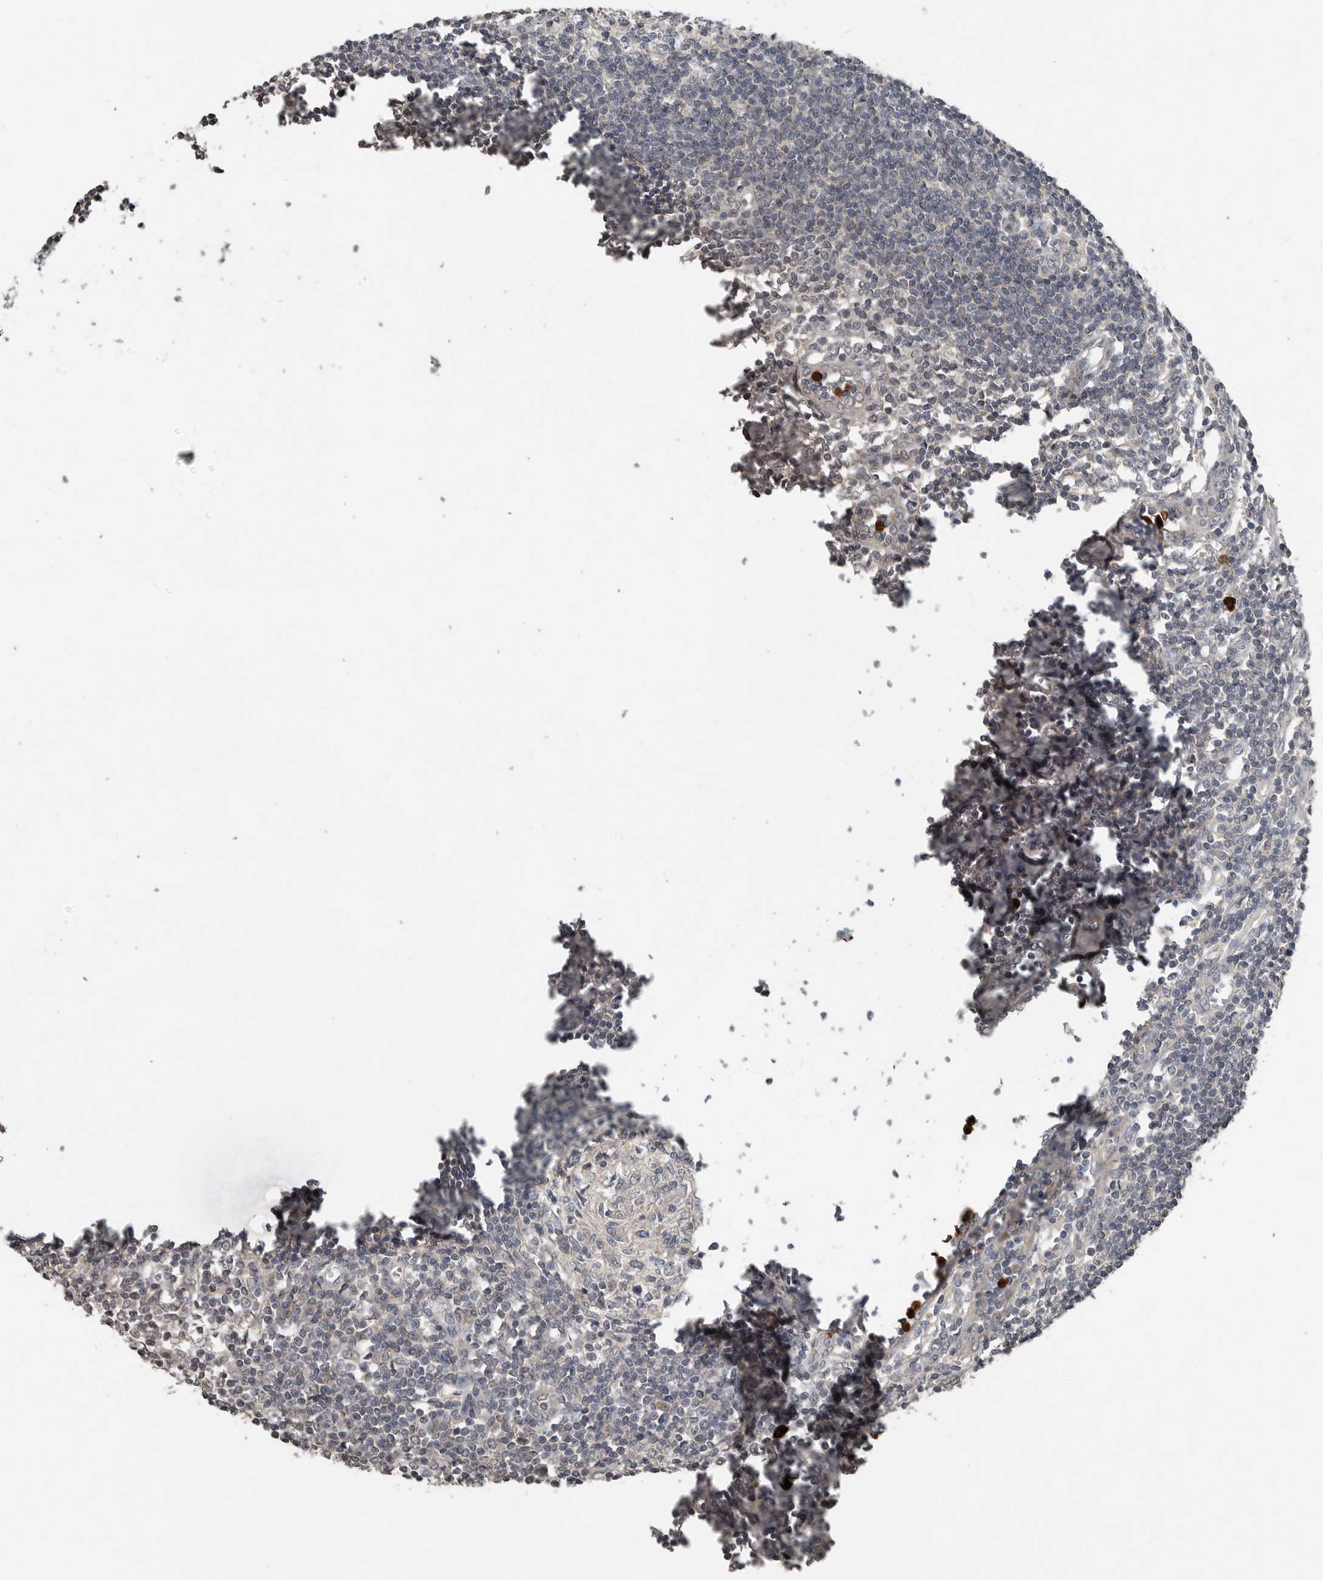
{"staining": {"intensity": "negative", "quantity": "none", "location": "none"}, "tissue": "lymph node", "cell_type": "Germinal center cells", "image_type": "normal", "snomed": [{"axis": "morphology", "description": "Normal tissue, NOS"}, {"axis": "morphology", "description": "Malignant melanoma, Metastatic site"}, {"axis": "topography", "description": "Lymph node"}], "caption": "This histopathology image is of normal lymph node stained with immunohistochemistry (IHC) to label a protein in brown with the nuclei are counter-stained blue. There is no staining in germinal center cells. (DAB IHC, high magnification).", "gene": "SCP2", "patient": {"sex": "male", "age": 41}}